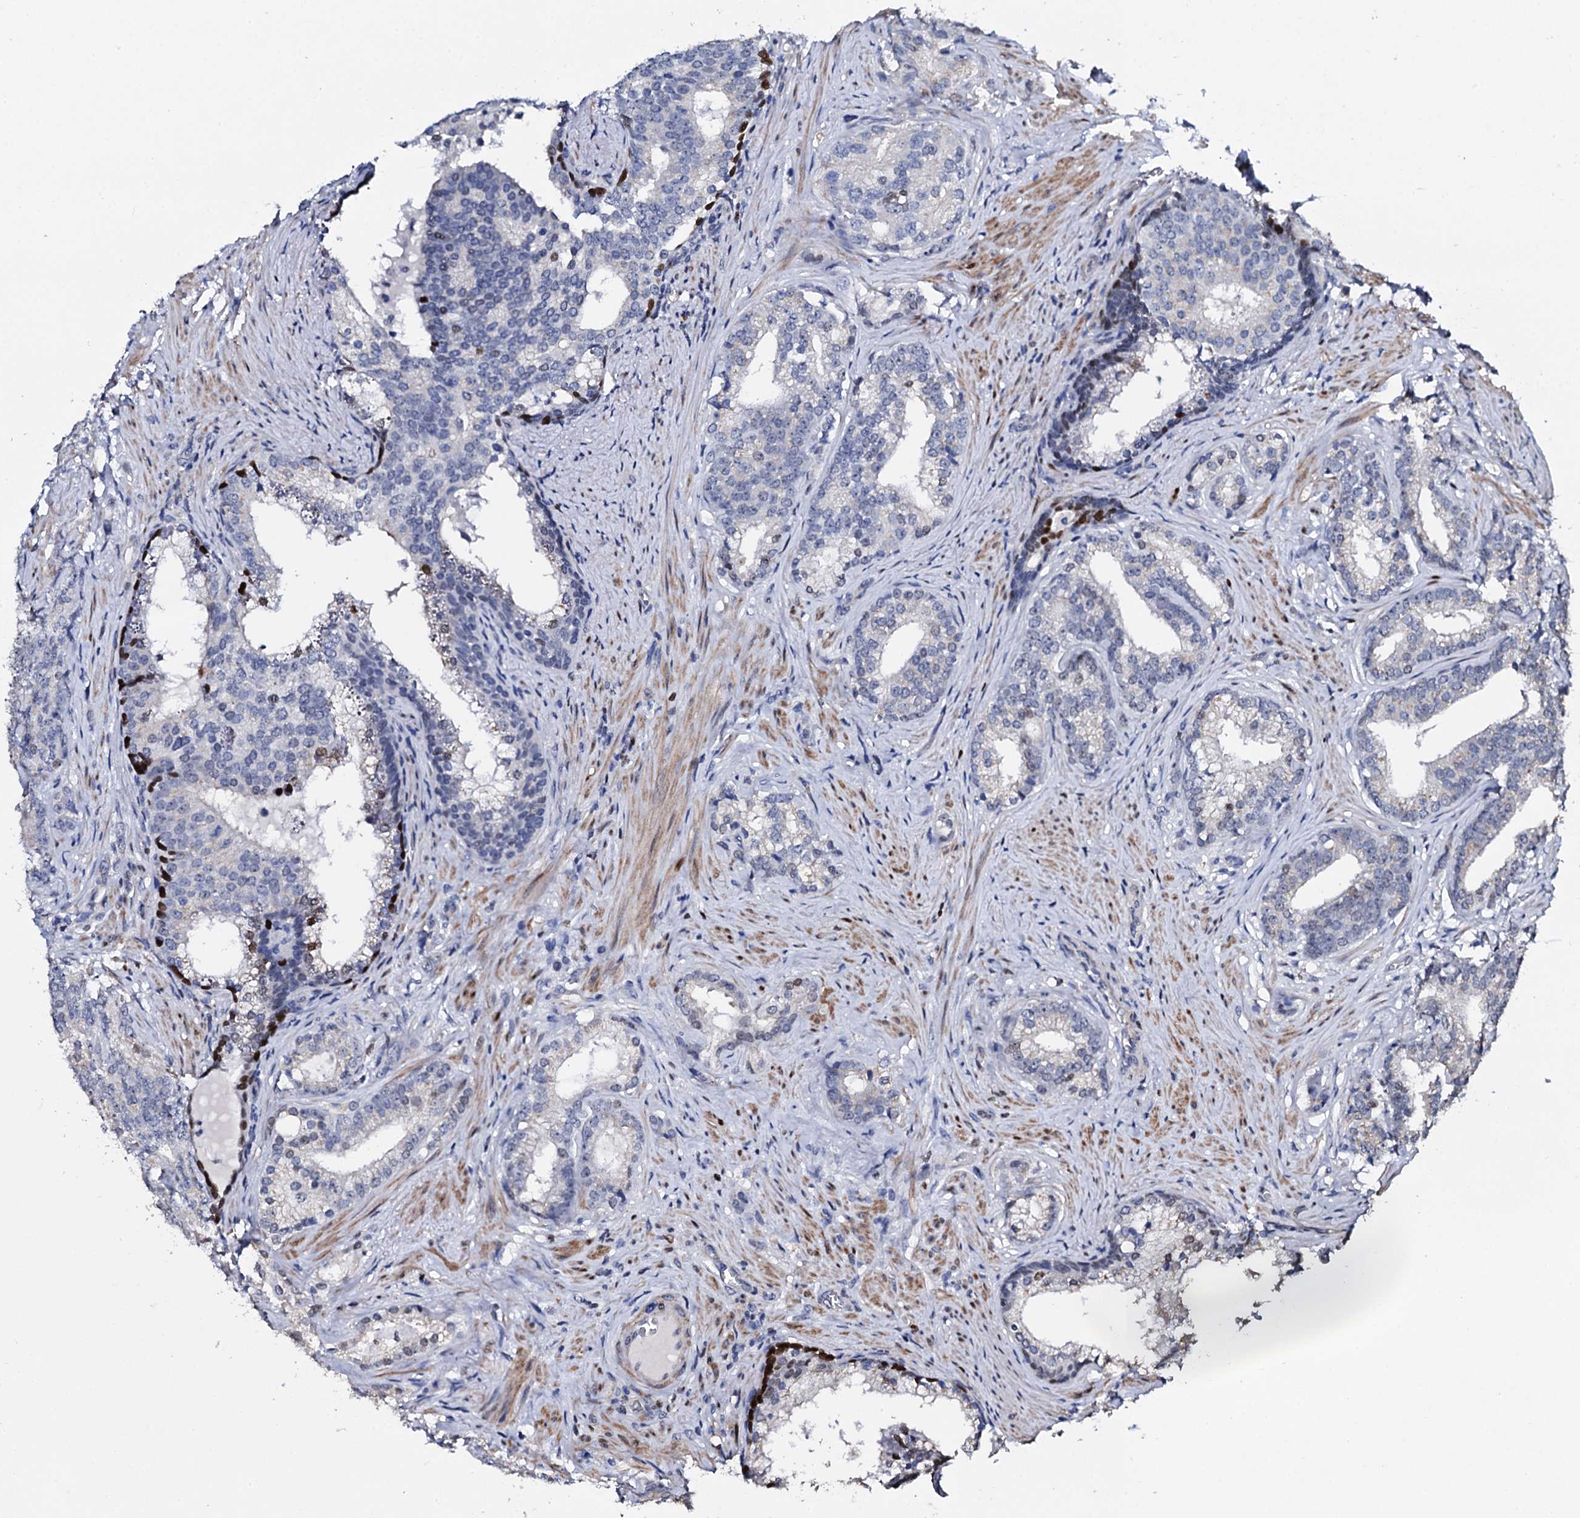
{"staining": {"intensity": "negative", "quantity": "none", "location": "none"}, "tissue": "prostate cancer", "cell_type": "Tumor cells", "image_type": "cancer", "snomed": [{"axis": "morphology", "description": "Adenocarcinoma, Low grade"}, {"axis": "topography", "description": "Prostate"}], "caption": "Immunohistochemistry photomicrograph of human adenocarcinoma (low-grade) (prostate) stained for a protein (brown), which reveals no expression in tumor cells.", "gene": "NPM2", "patient": {"sex": "male", "age": 71}}